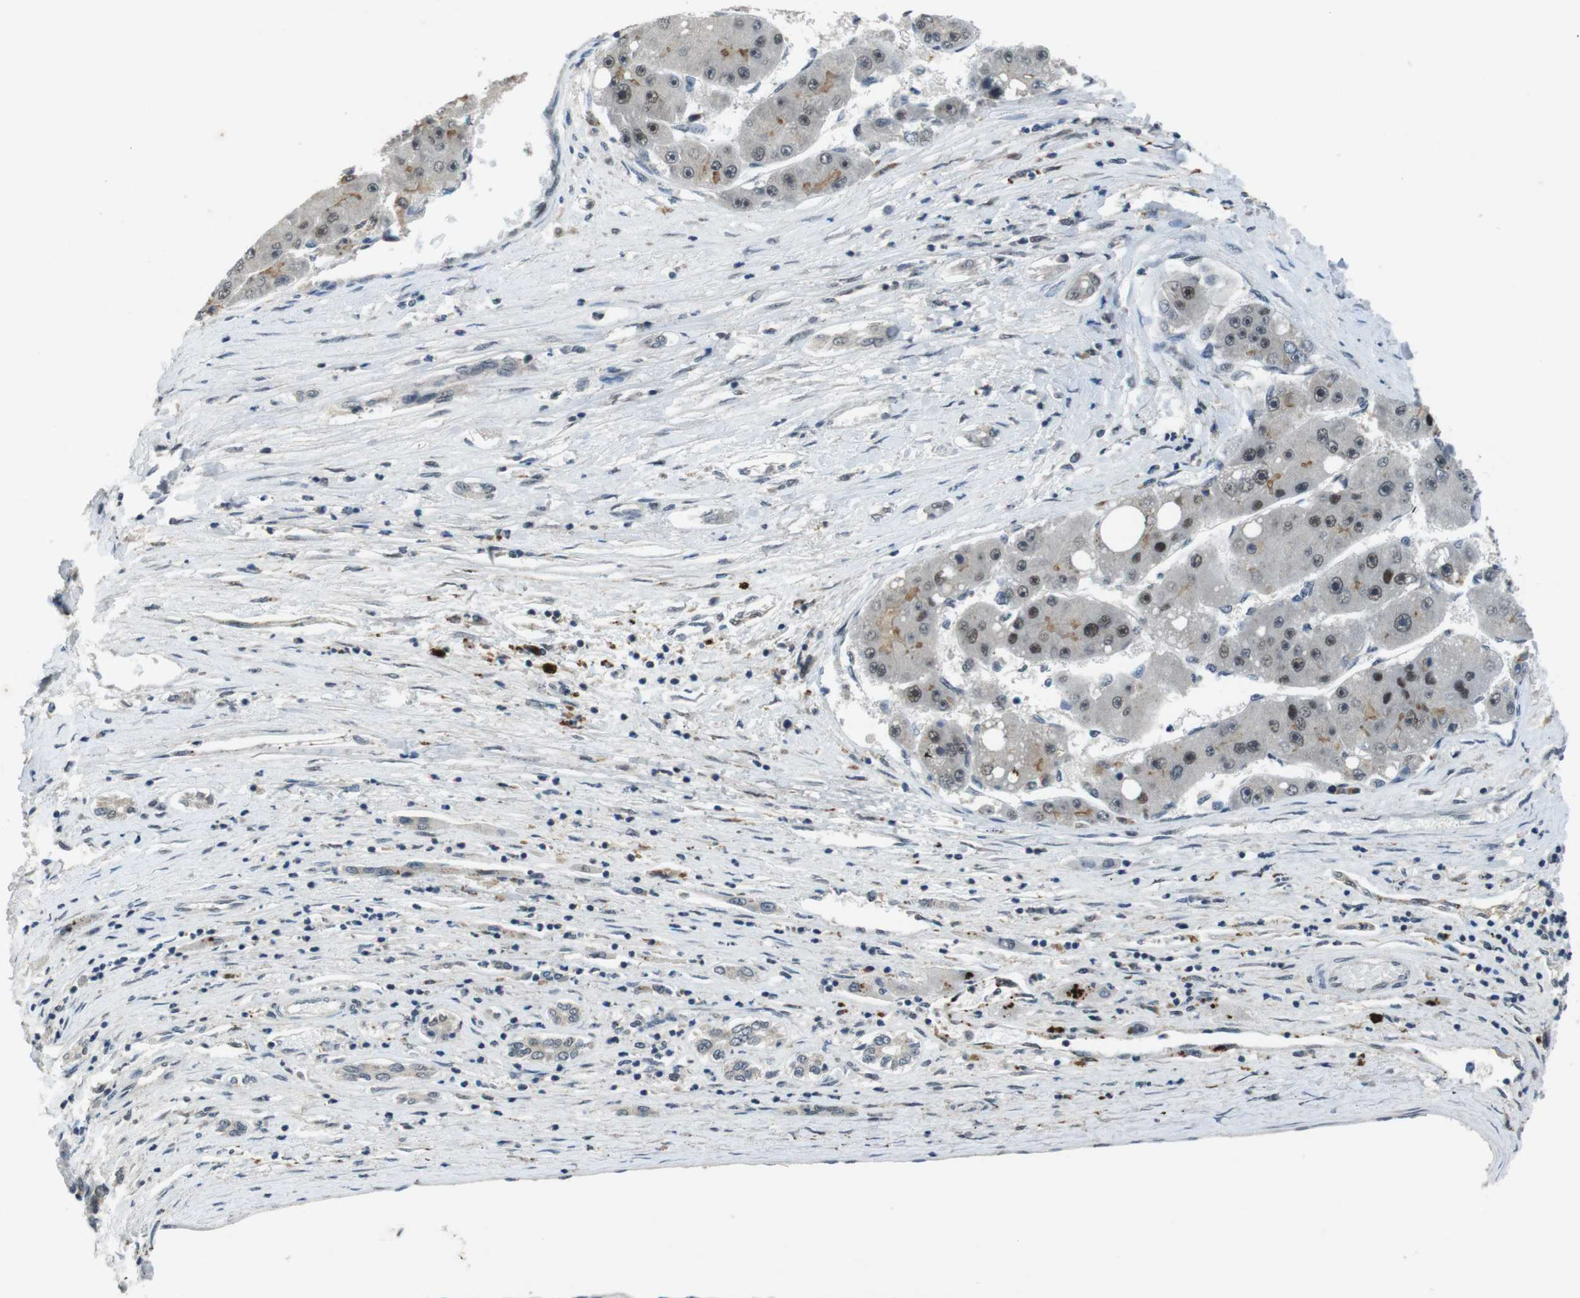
{"staining": {"intensity": "moderate", "quantity": "25%-75%", "location": "cytoplasmic/membranous,nuclear"}, "tissue": "liver cancer", "cell_type": "Tumor cells", "image_type": "cancer", "snomed": [{"axis": "morphology", "description": "Carcinoma, Hepatocellular, NOS"}, {"axis": "topography", "description": "Liver"}], "caption": "An immunohistochemistry image of neoplastic tissue is shown. Protein staining in brown shows moderate cytoplasmic/membranous and nuclear positivity in hepatocellular carcinoma (liver) within tumor cells.", "gene": "USP7", "patient": {"sex": "female", "age": 61}}